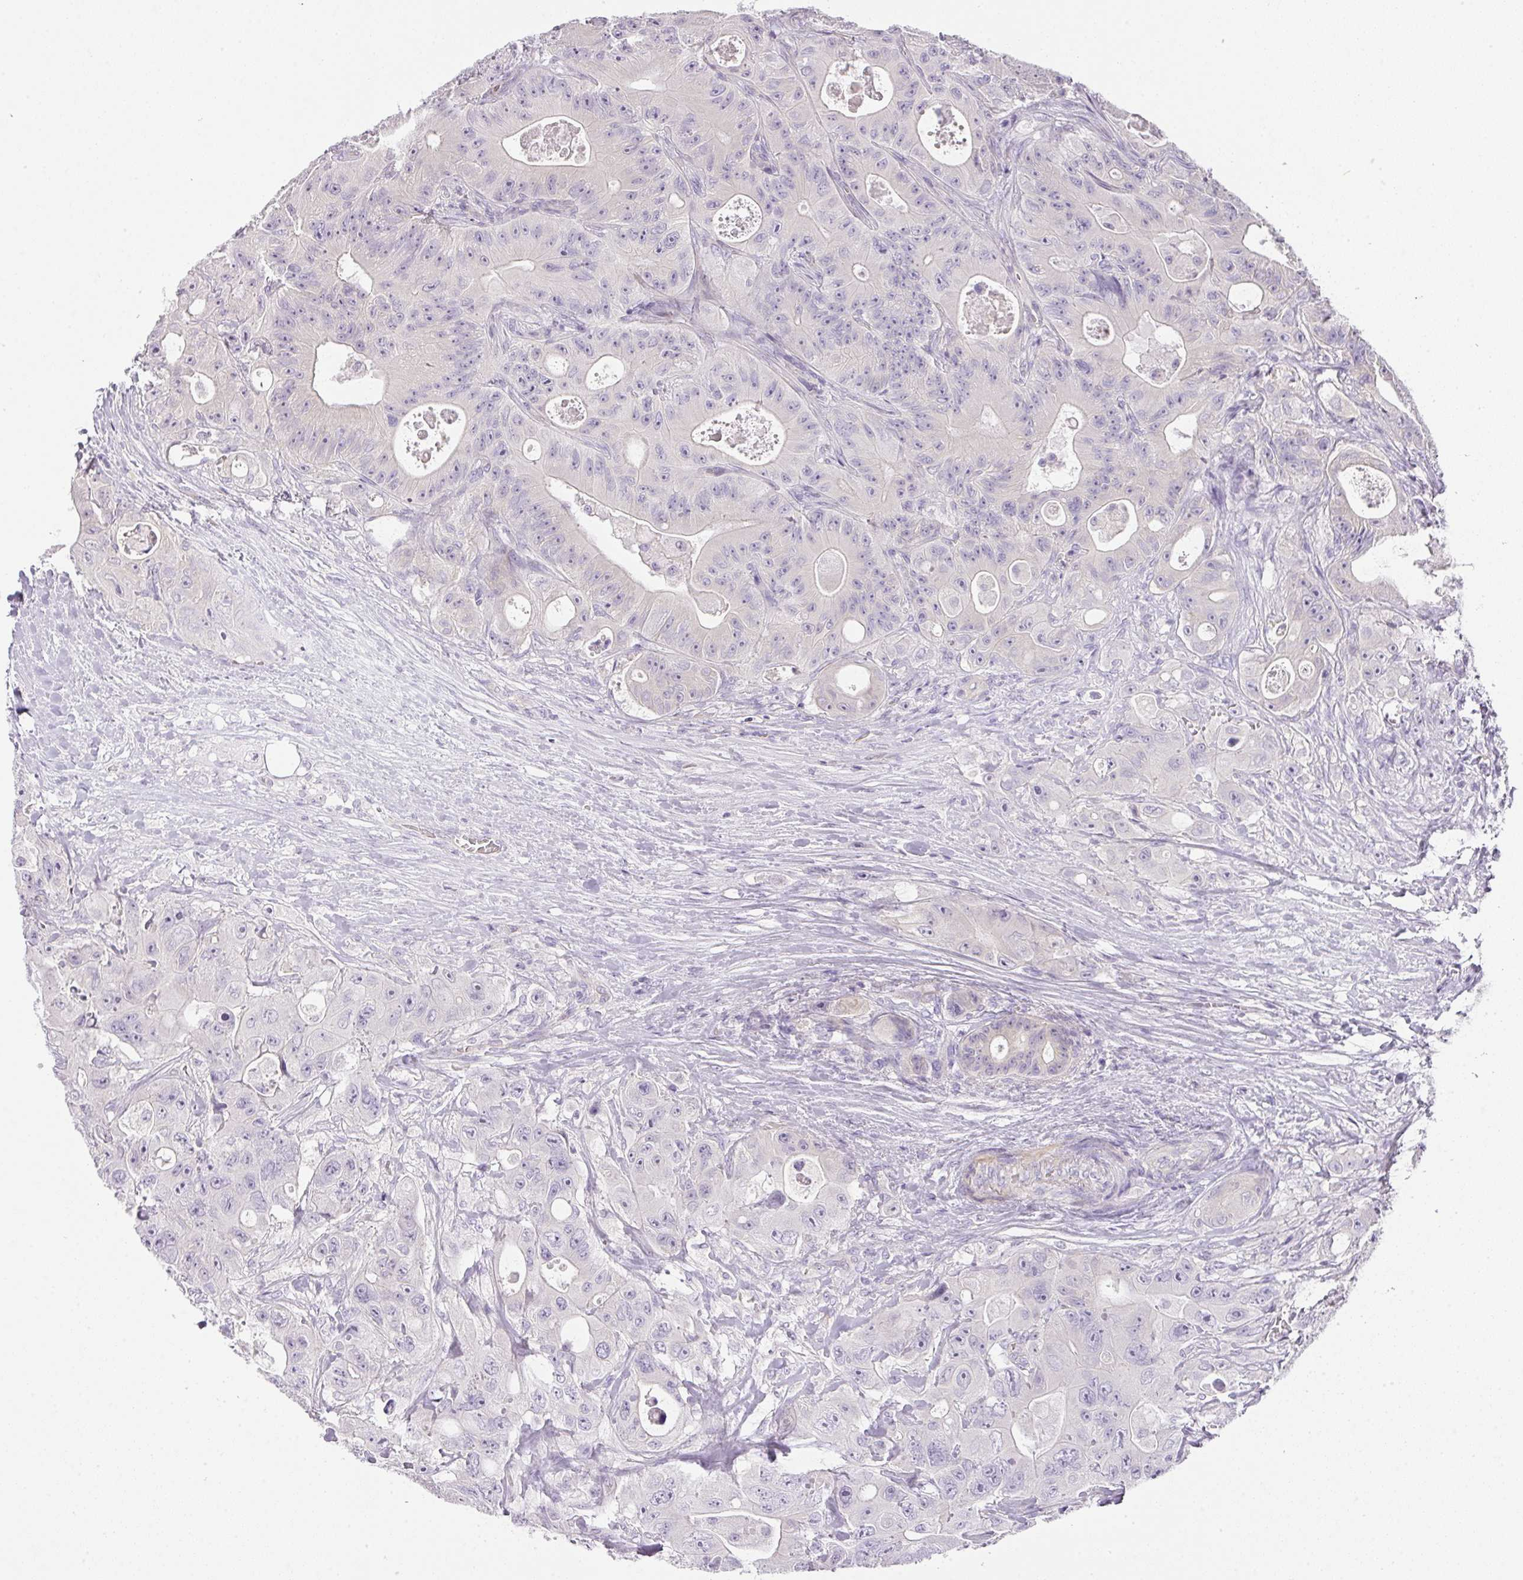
{"staining": {"intensity": "negative", "quantity": "none", "location": "none"}, "tissue": "colorectal cancer", "cell_type": "Tumor cells", "image_type": "cancer", "snomed": [{"axis": "morphology", "description": "Adenocarcinoma, NOS"}, {"axis": "topography", "description": "Colon"}], "caption": "An immunohistochemistry photomicrograph of adenocarcinoma (colorectal) is shown. There is no staining in tumor cells of adenocarcinoma (colorectal).", "gene": "RAX2", "patient": {"sex": "female", "age": 46}}